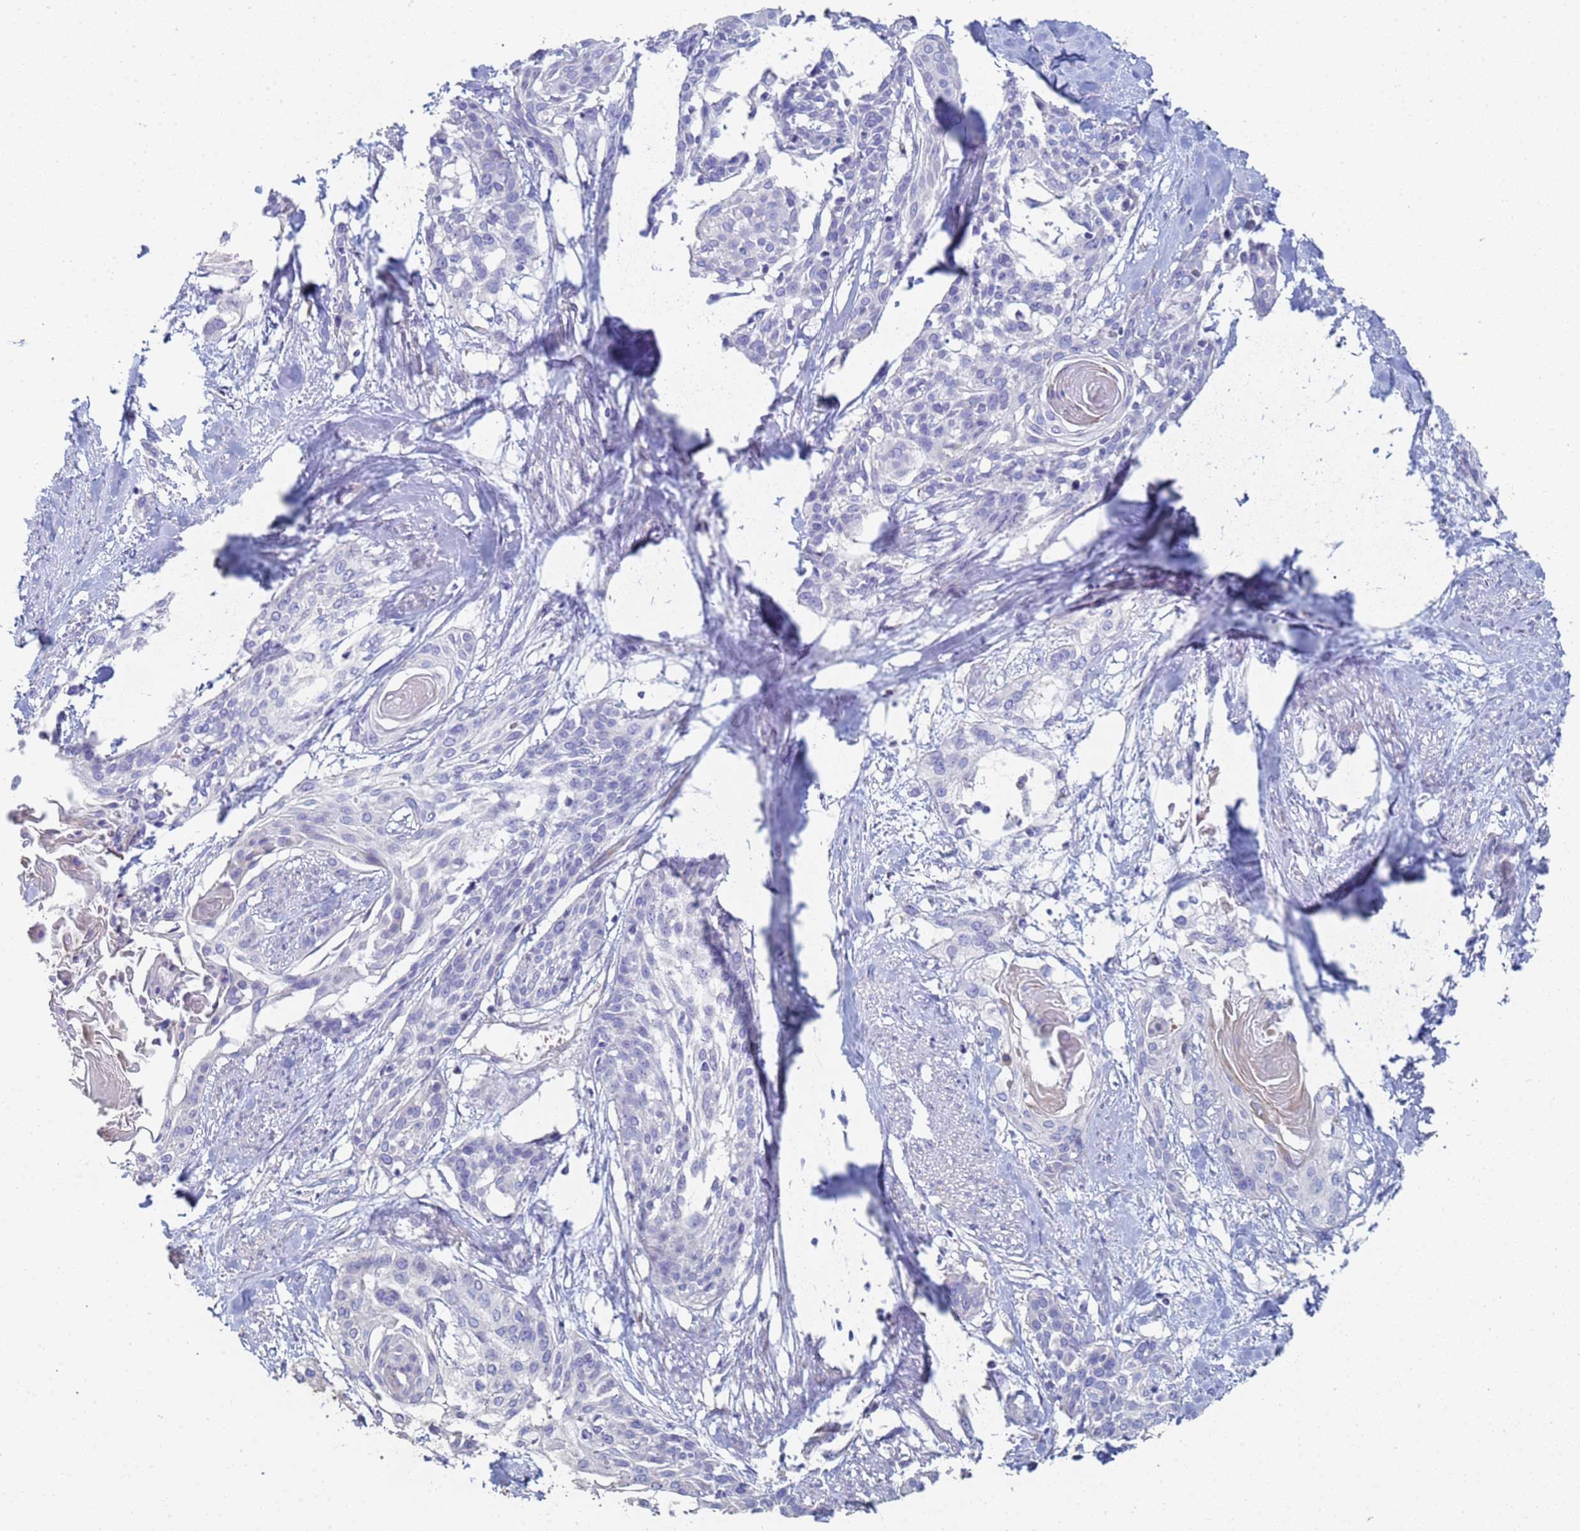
{"staining": {"intensity": "negative", "quantity": "none", "location": "none"}, "tissue": "cervical cancer", "cell_type": "Tumor cells", "image_type": "cancer", "snomed": [{"axis": "morphology", "description": "Squamous cell carcinoma, NOS"}, {"axis": "topography", "description": "Cervix"}], "caption": "Immunohistochemical staining of cervical cancer shows no significant positivity in tumor cells.", "gene": "ABCA8", "patient": {"sex": "female", "age": 57}}